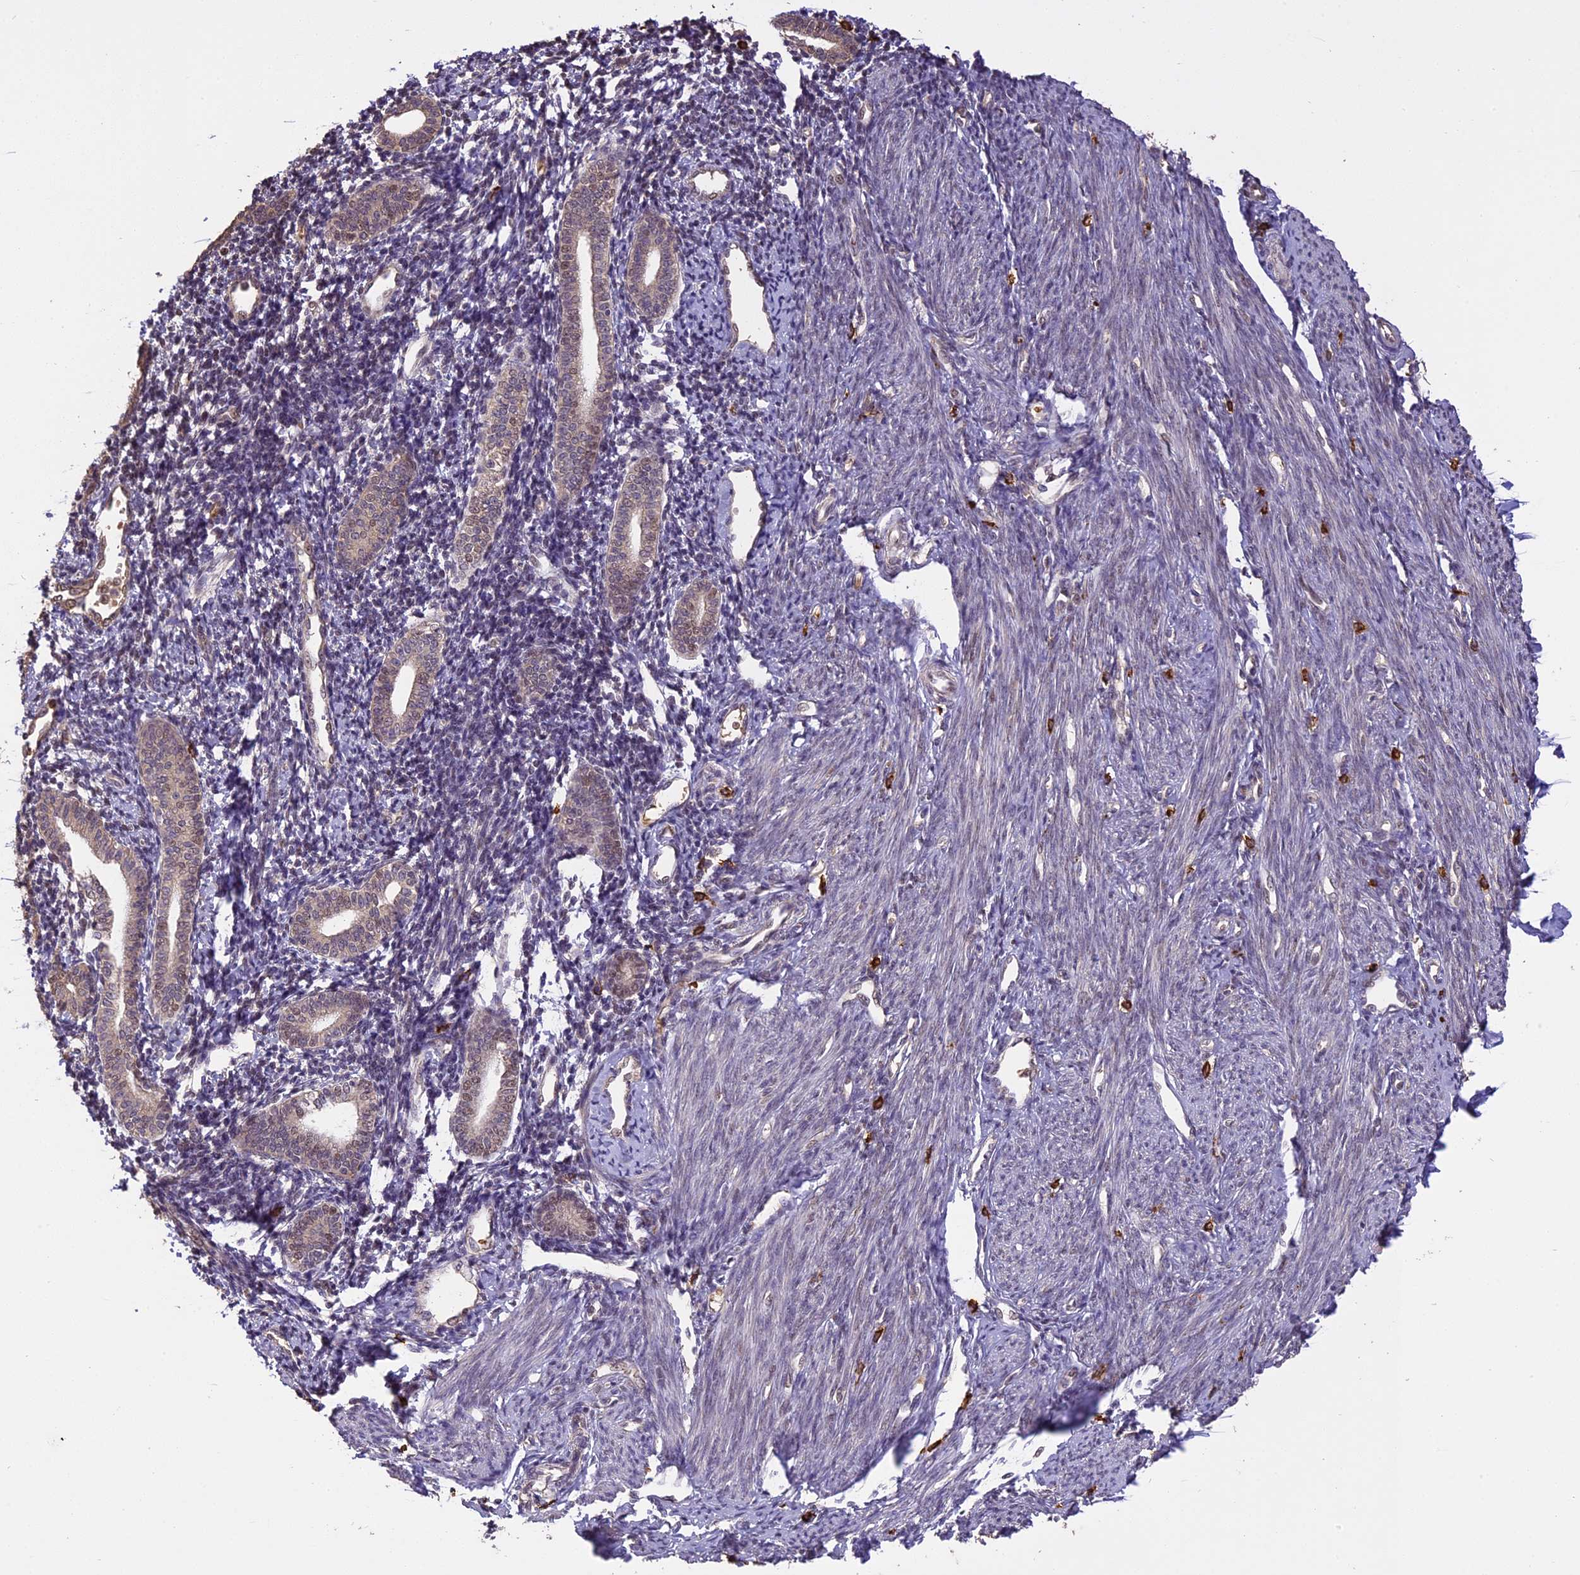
{"staining": {"intensity": "weak", "quantity": "<25%", "location": "nuclear"}, "tissue": "endometrium", "cell_type": "Cells in endometrial stroma", "image_type": "normal", "snomed": [{"axis": "morphology", "description": "Normal tissue, NOS"}, {"axis": "topography", "description": "Endometrium"}], "caption": "An IHC image of normal endometrium is shown. There is no staining in cells in endometrial stroma of endometrium. (Stains: DAB (3,3'-diaminobenzidine) IHC with hematoxylin counter stain, Microscopy: brightfield microscopy at high magnification).", "gene": "TIGD7", "patient": {"sex": "female", "age": 56}}